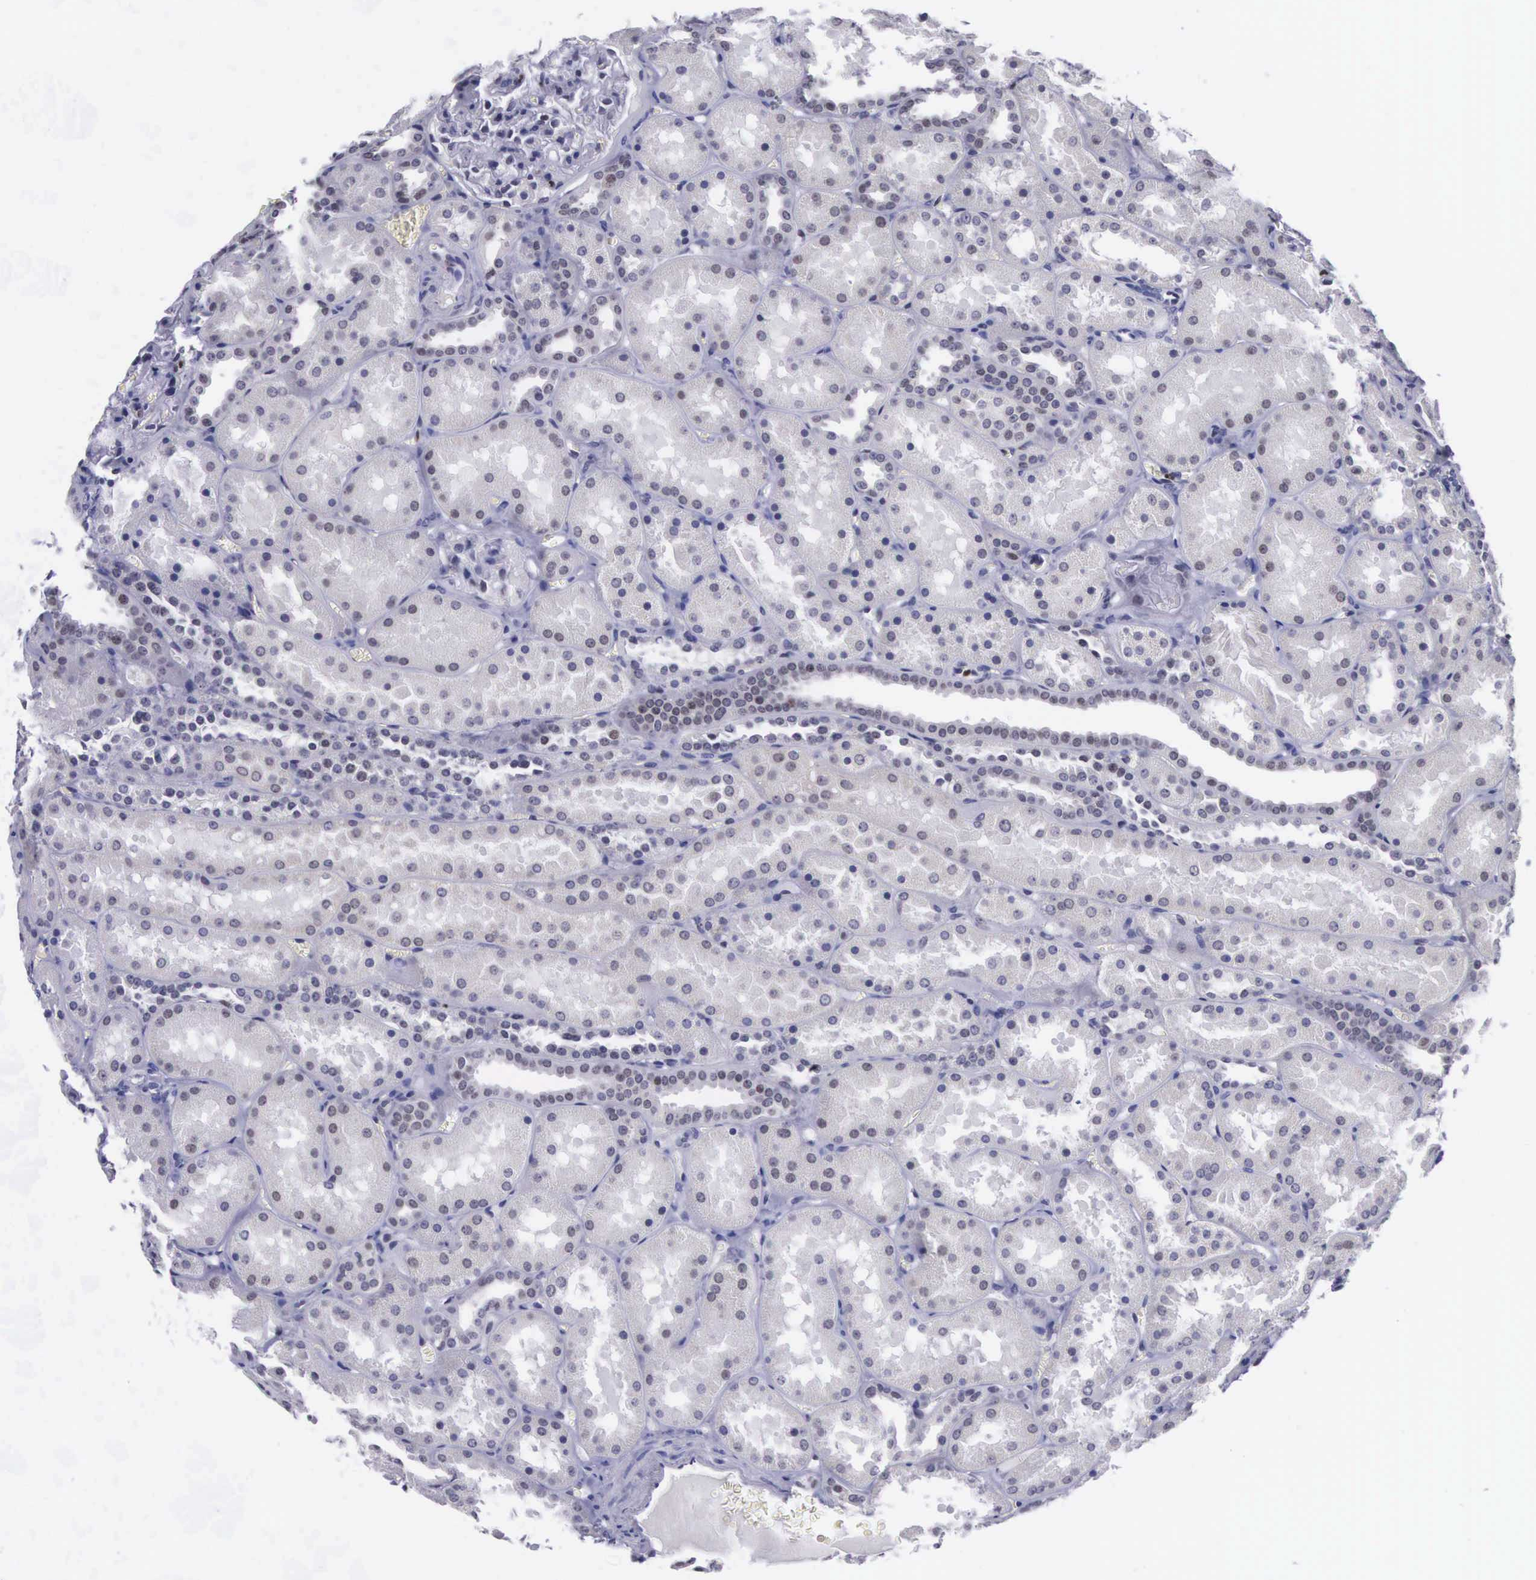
{"staining": {"intensity": "negative", "quantity": "none", "location": "none"}, "tissue": "kidney", "cell_type": "Cells in glomeruli", "image_type": "normal", "snomed": [{"axis": "morphology", "description": "Normal tissue, NOS"}, {"axis": "topography", "description": "Kidney"}], "caption": "IHC image of unremarkable kidney stained for a protein (brown), which demonstrates no staining in cells in glomeruli. The staining is performed using DAB brown chromogen with nuclei counter-stained in using hematoxylin.", "gene": "VRK1", "patient": {"sex": "female", "age": 52}}